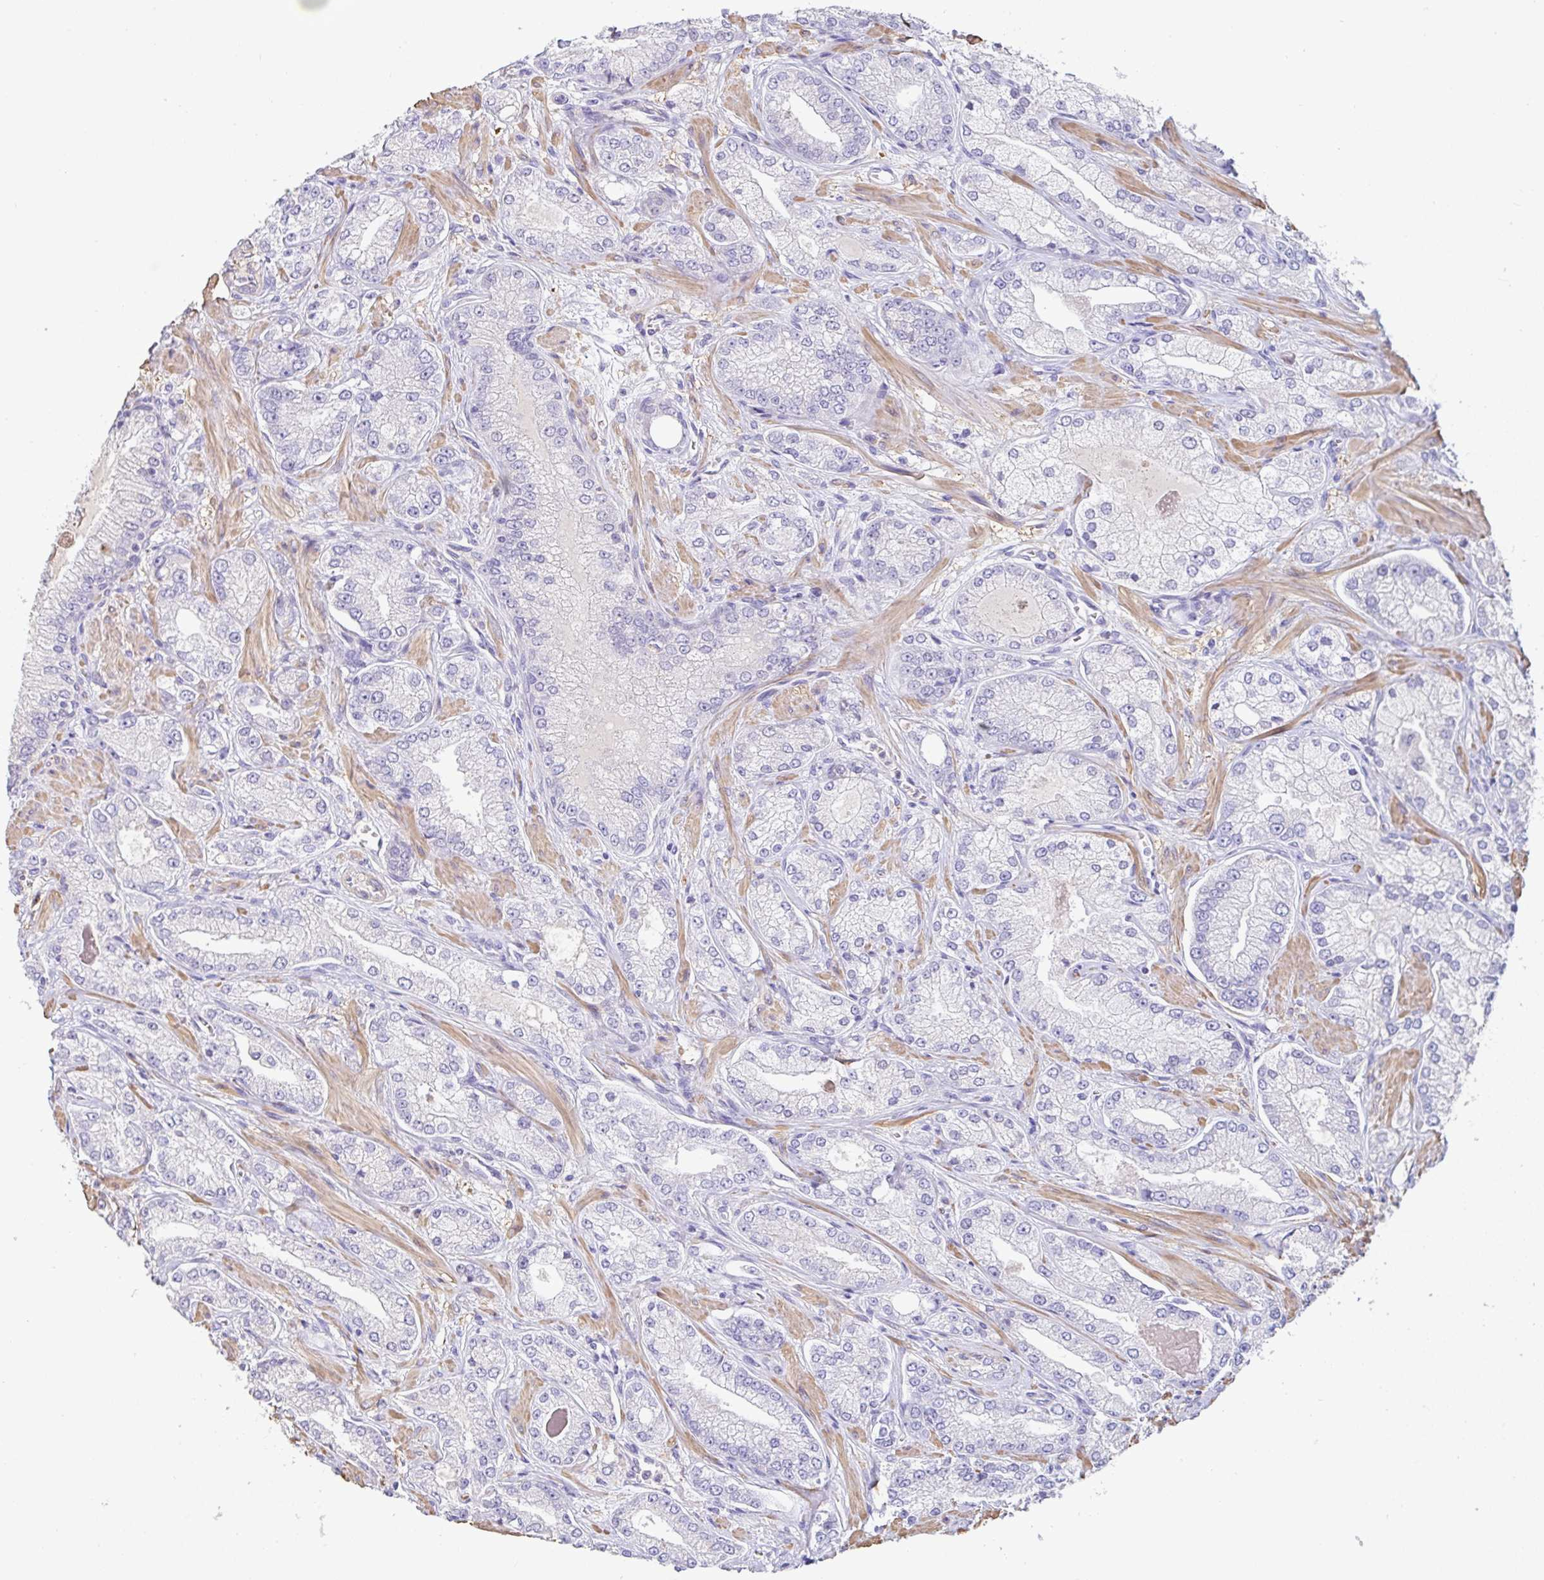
{"staining": {"intensity": "negative", "quantity": "none", "location": "none"}, "tissue": "prostate cancer", "cell_type": "Tumor cells", "image_type": "cancer", "snomed": [{"axis": "morphology", "description": "Normal tissue, NOS"}, {"axis": "morphology", "description": "Adenocarcinoma, High grade"}, {"axis": "topography", "description": "Prostate"}, {"axis": "topography", "description": "Peripheral nerve tissue"}], "caption": "IHC of human prostate high-grade adenocarcinoma demonstrates no staining in tumor cells. Nuclei are stained in blue.", "gene": "PYGM", "patient": {"sex": "male", "age": 68}}